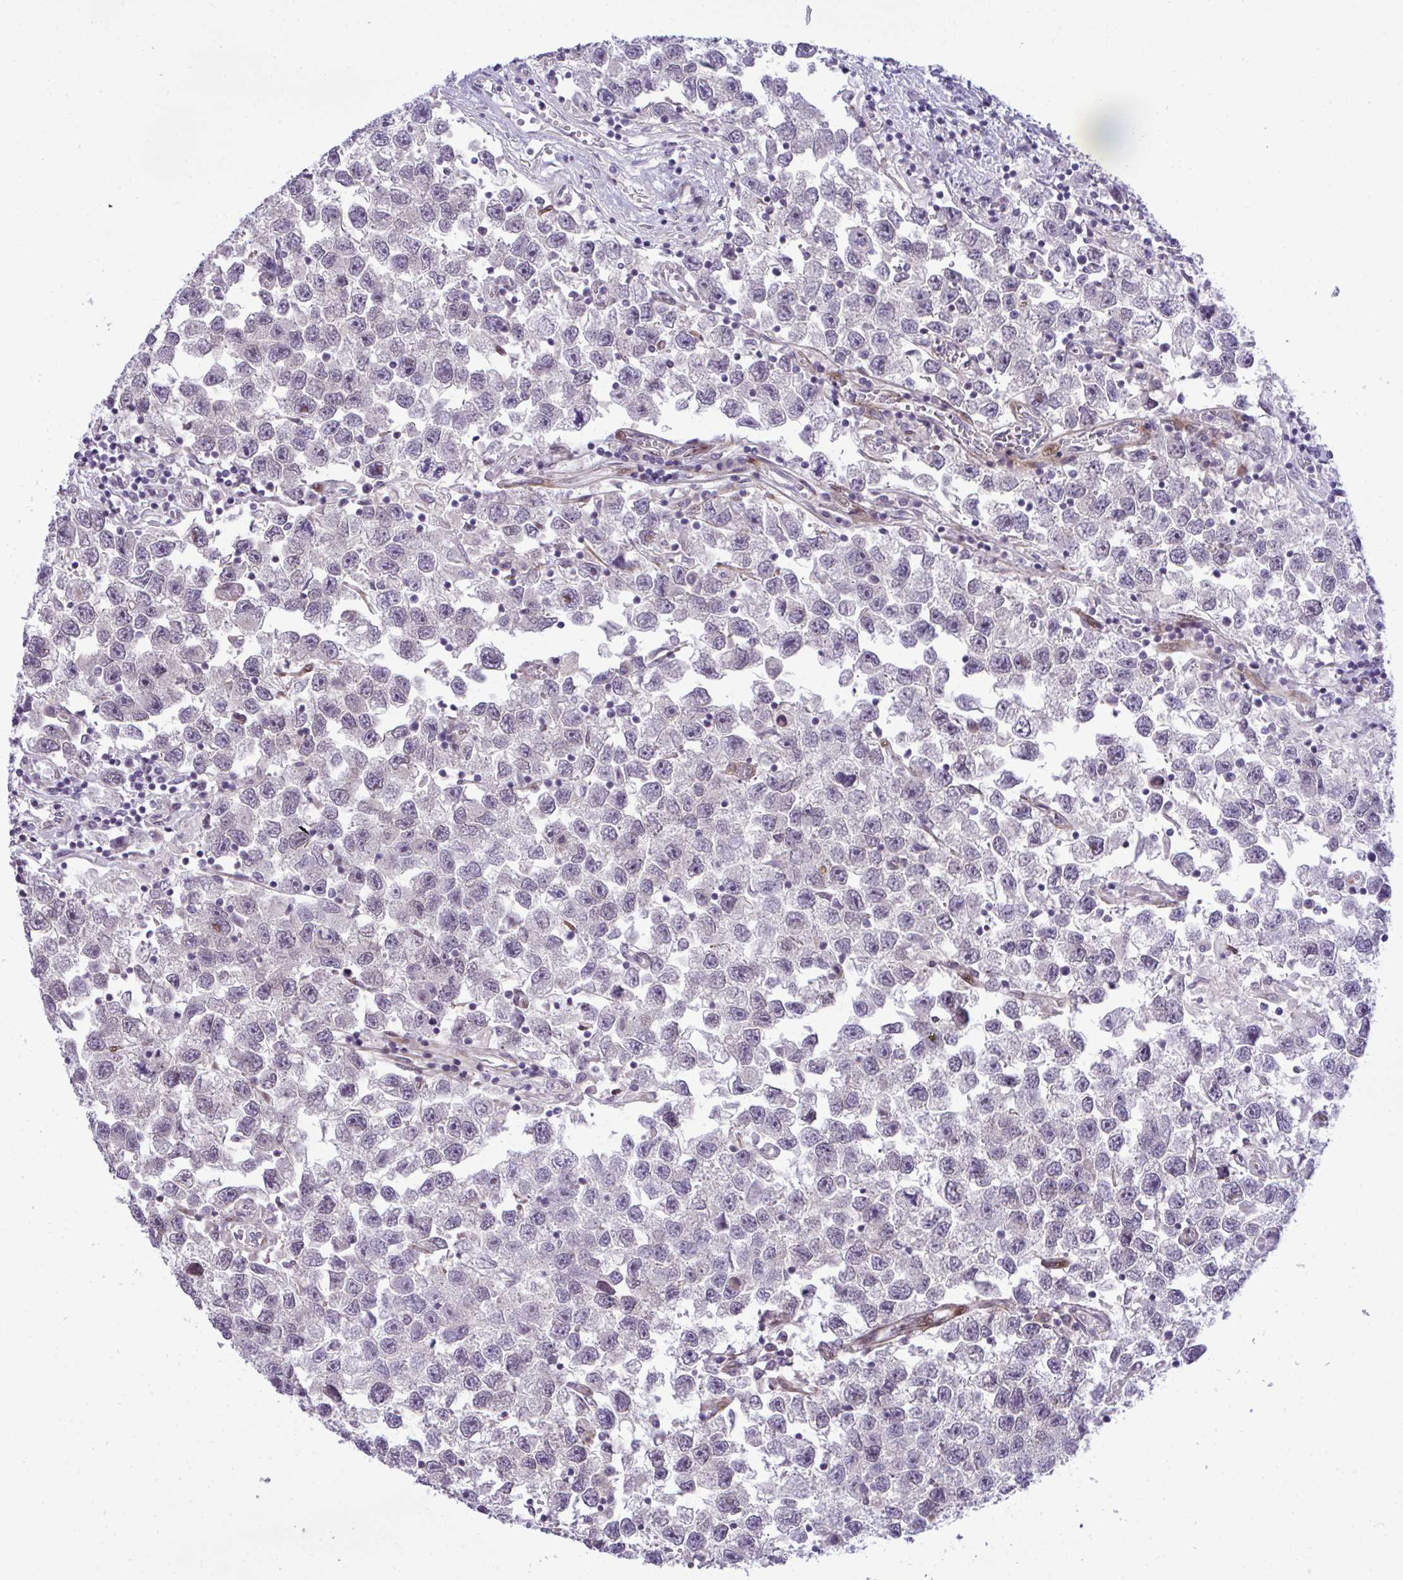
{"staining": {"intensity": "negative", "quantity": "none", "location": "none"}, "tissue": "testis cancer", "cell_type": "Tumor cells", "image_type": "cancer", "snomed": [{"axis": "morphology", "description": "Seminoma, NOS"}, {"axis": "topography", "description": "Testis"}], "caption": "An image of testis cancer (seminoma) stained for a protein exhibits no brown staining in tumor cells.", "gene": "CASTOR2", "patient": {"sex": "male", "age": 26}}